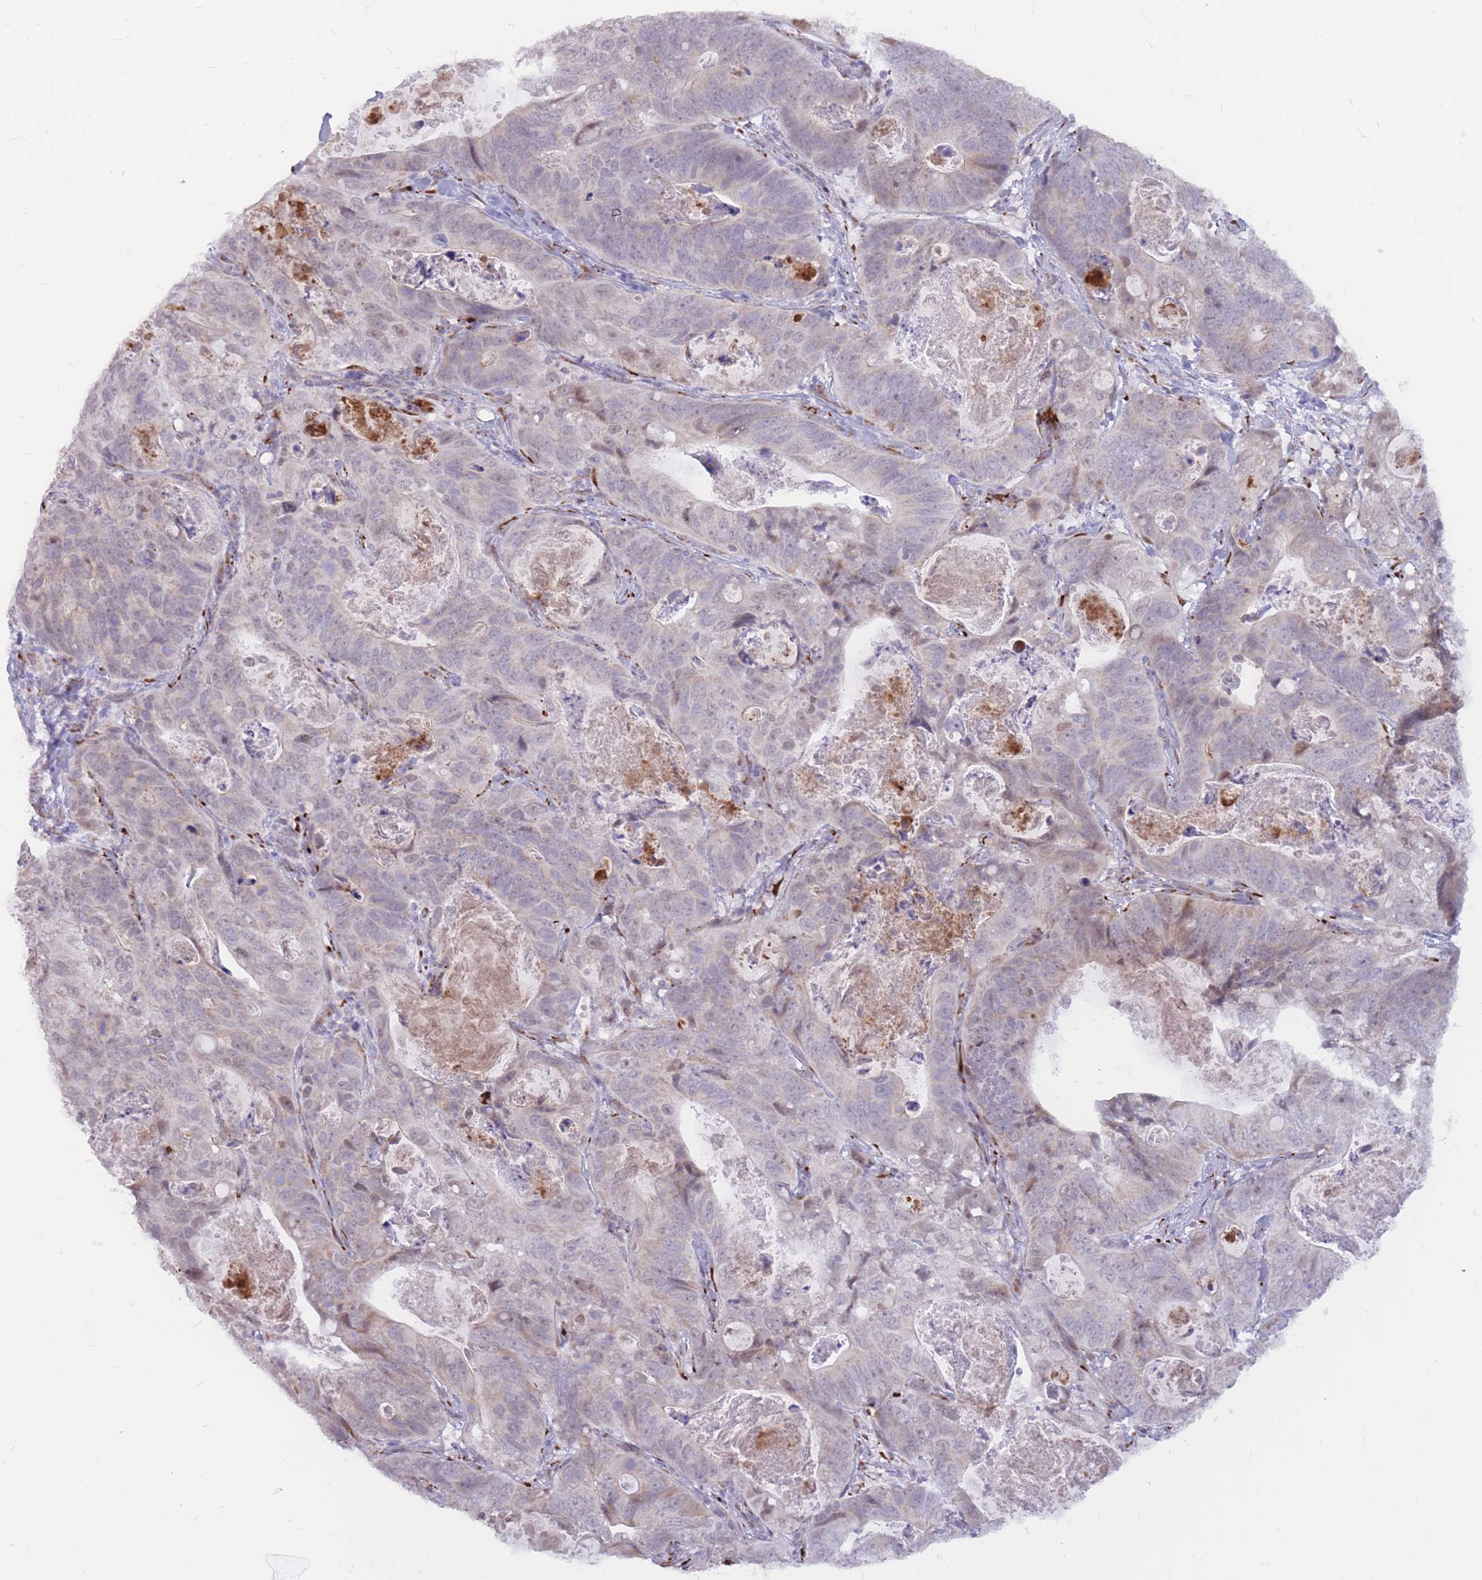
{"staining": {"intensity": "negative", "quantity": "none", "location": "none"}, "tissue": "stomach cancer", "cell_type": "Tumor cells", "image_type": "cancer", "snomed": [{"axis": "morphology", "description": "Normal tissue, NOS"}, {"axis": "morphology", "description": "Adenocarcinoma, NOS"}, {"axis": "topography", "description": "Stomach"}], "caption": "A photomicrograph of adenocarcinoma (stomach) stained for a protein reveals no brown staining in tumor cells.", "gene": "ADD2", "patient": {"sex": "female", "age": 89}}